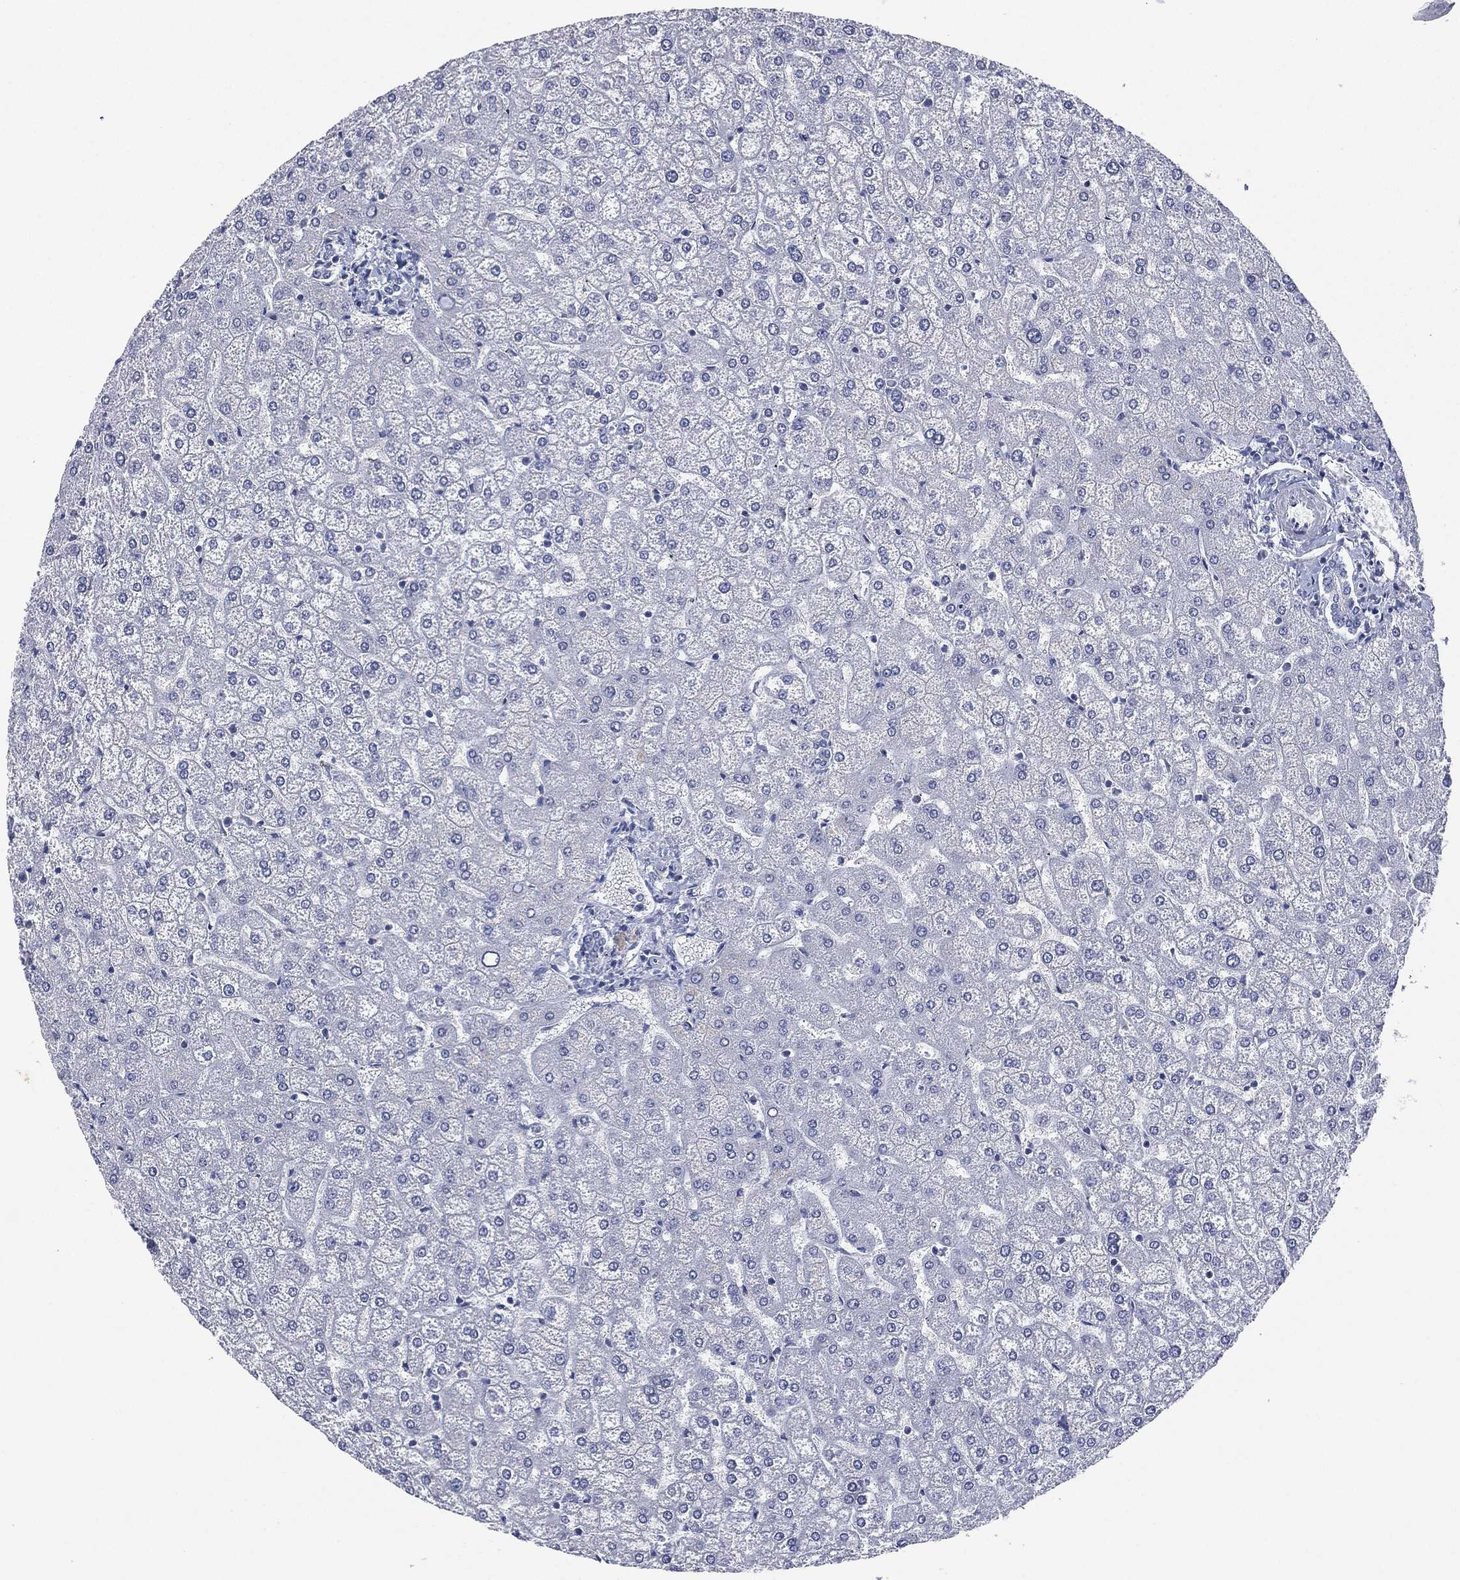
{"staining": {"intensity": "negative", "quantity": "none", "location": "none"}, "tissue": "liver", "cell_type": "Cholangiocytes", "image_type": "normal", "snomed": [{"axis": "morphology", "description": "Normal tissue, NOS"}, {"axis": "topography", "description": "Liver"}], "caption": "Image shows no significant protein staining in cholangiocytes of unremarkable liver. (Immunohistochemistry (ihc), brightfield microscopy, high magnification).", "gene": "MUC16", "patient": {"sex": "female", "age": 32}}